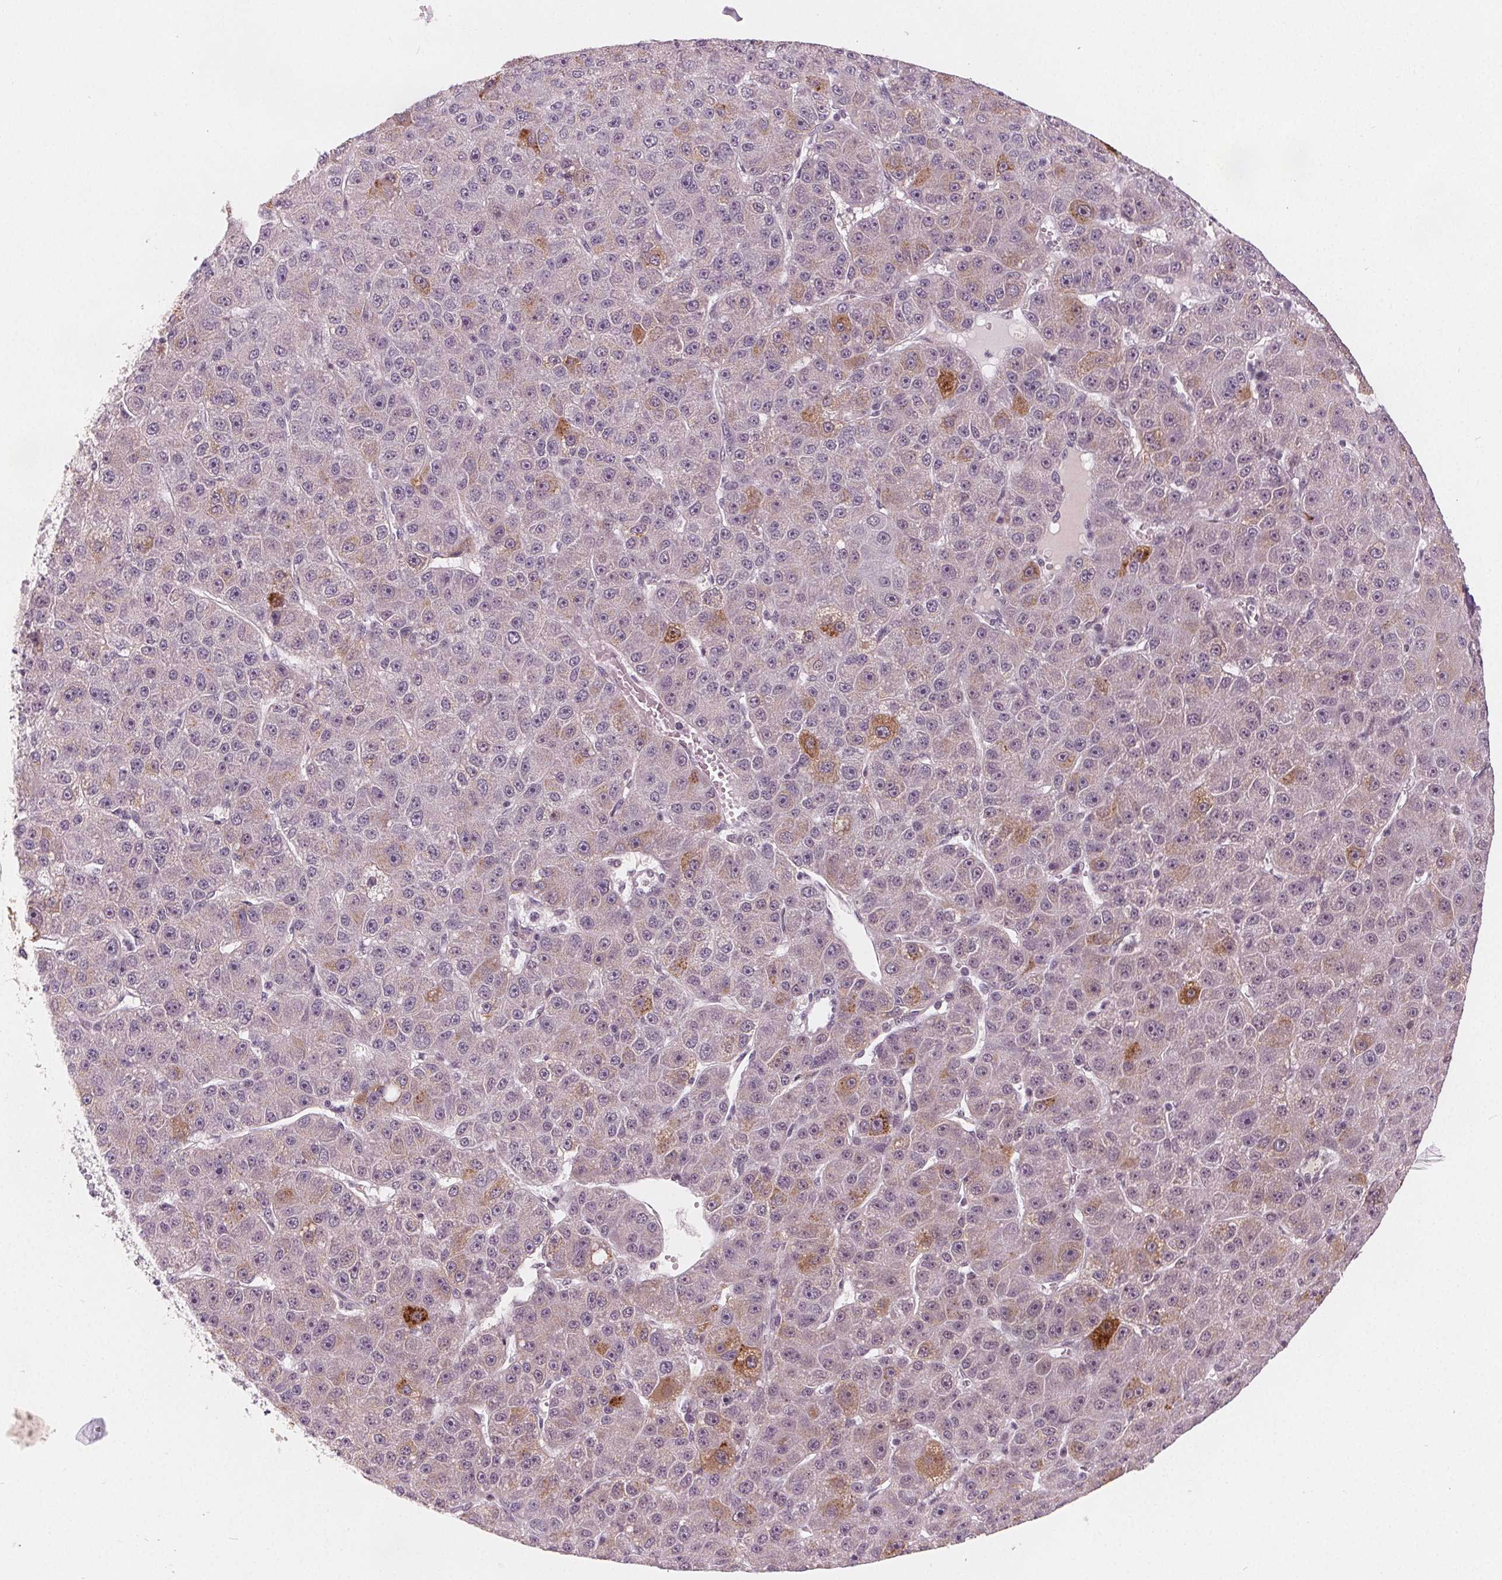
{"staining": {"intensity": "negative", "quantity": "none", "location": "none"}, "tissue": "liver cancer", "cell_type": "Tumor cells", "image_type": "cancer", "snomed": [{"axis": "morphology", "description": "Carcinoma, Hepatocellular, NOS"}, {"axis": "topography", "description": "Liver"}], "caption": "Immunohistochemistry photomicrograph of human hepatocellular carcinoma (liver) stained for a protein (brown), which displays no expression in tumor cells.", "gene": "DPM2", "patient": {"sex": "male", "age": 67}}